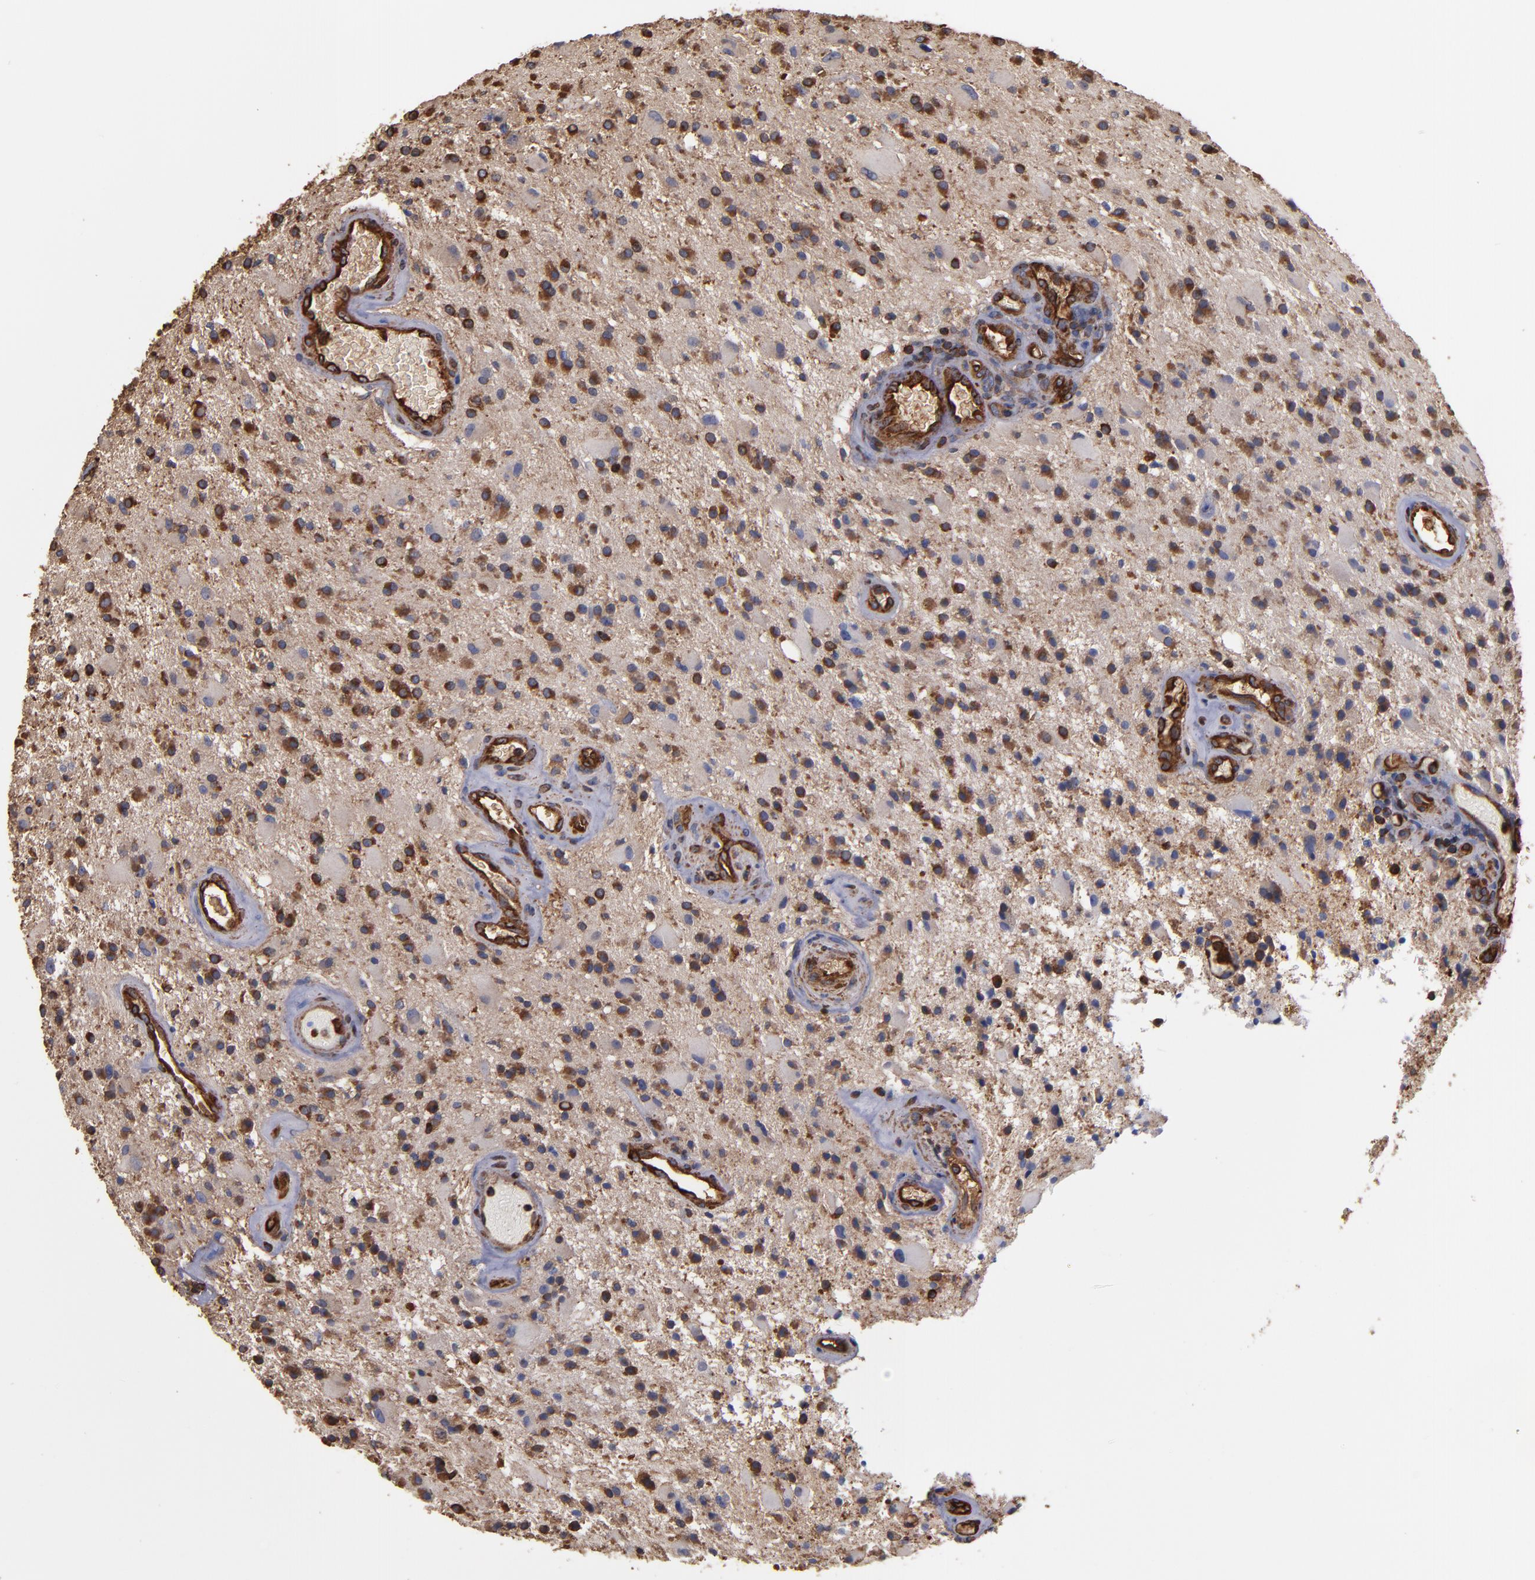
{"staining": {"intensity": "strong", "quantity": "25%-75%", "location": "cytoplasmic/membranous"}, "tissue": "glioma", "cell_type": "Tumor cells", "image_type": "cancer", "snomed": [{"axis": "morphology", "description": "Glioma, malignant, Low grade"}, {"axis": "topography", "description": "Brain"}], "caption": "This image shows immunohistochemistry staining of malignant low-grade glioma, with high strong cytoplasmic/membranous positivity in approximately 25%-75% of tumor cells.", "gene": "ACTN4", "patient": {"sex": "male", "age": 58}}